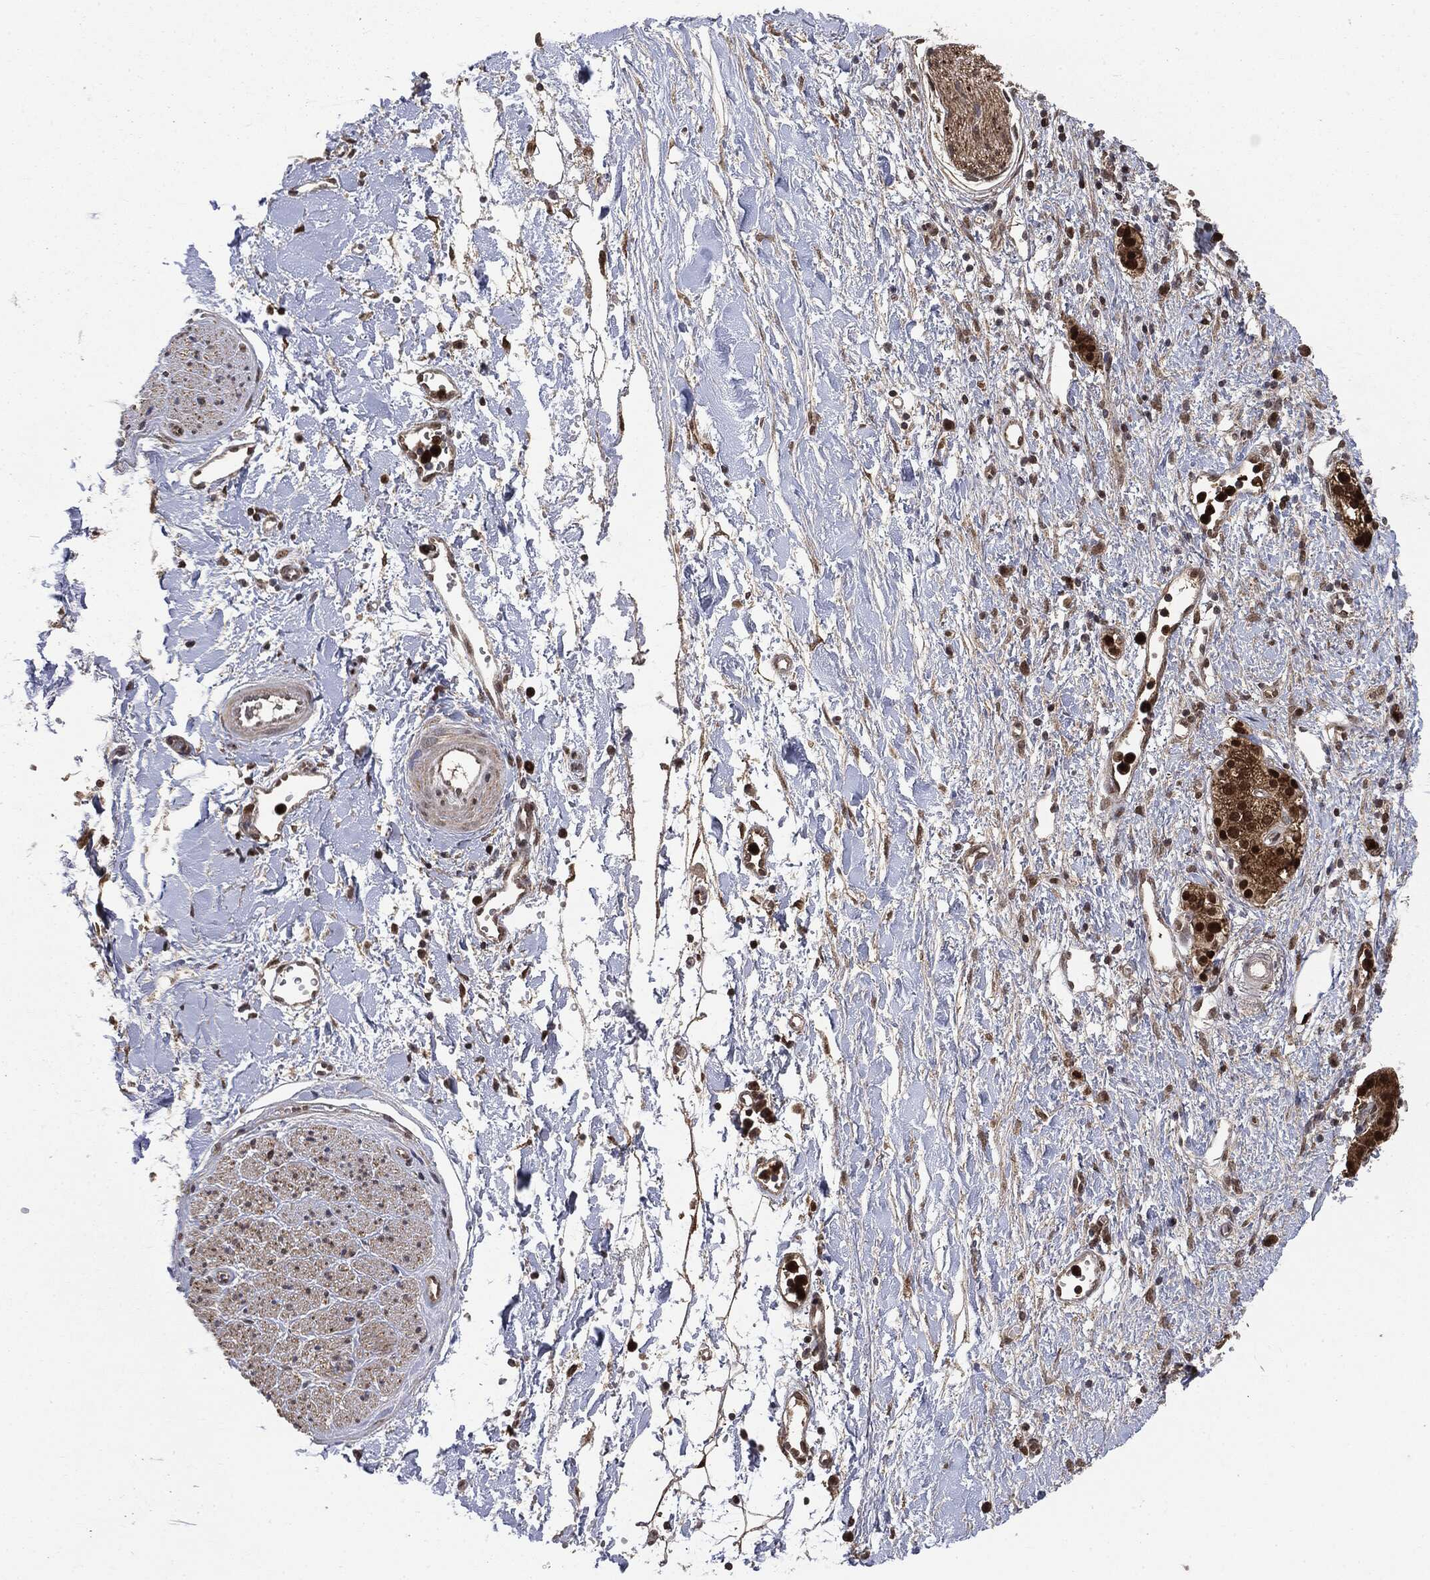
{"staining": {"intensity": "negative", "quantity": "none", "location": "none"}, "tissue": "soft tissue", "cell_type": "Fibroblasts", "image_type": "normal", "snomed": [{"axis": "morphology", "description": "Normal tissue, NOS"}, {"axis": "morphology", "description": "Adenocarcinoma, NOS"}, {"axis": "topography", "description": "Pancreas"}, {"axis": "topography", "description": "Peripheral nerve tissue"}], "caption": "This histopathology image is of unremarkable soft tissue stained with IHC to label a protein in brown with the nuclei are counter-stained blue. There is no staining in fibroblasts. (DAB (3,3'-diaminobenzidine) immunohistochemistry (IHC) visualized using brightfield microscopy, high magnification).", "gene": "GPI", "patient": {"sex": "male", "age": 61}}